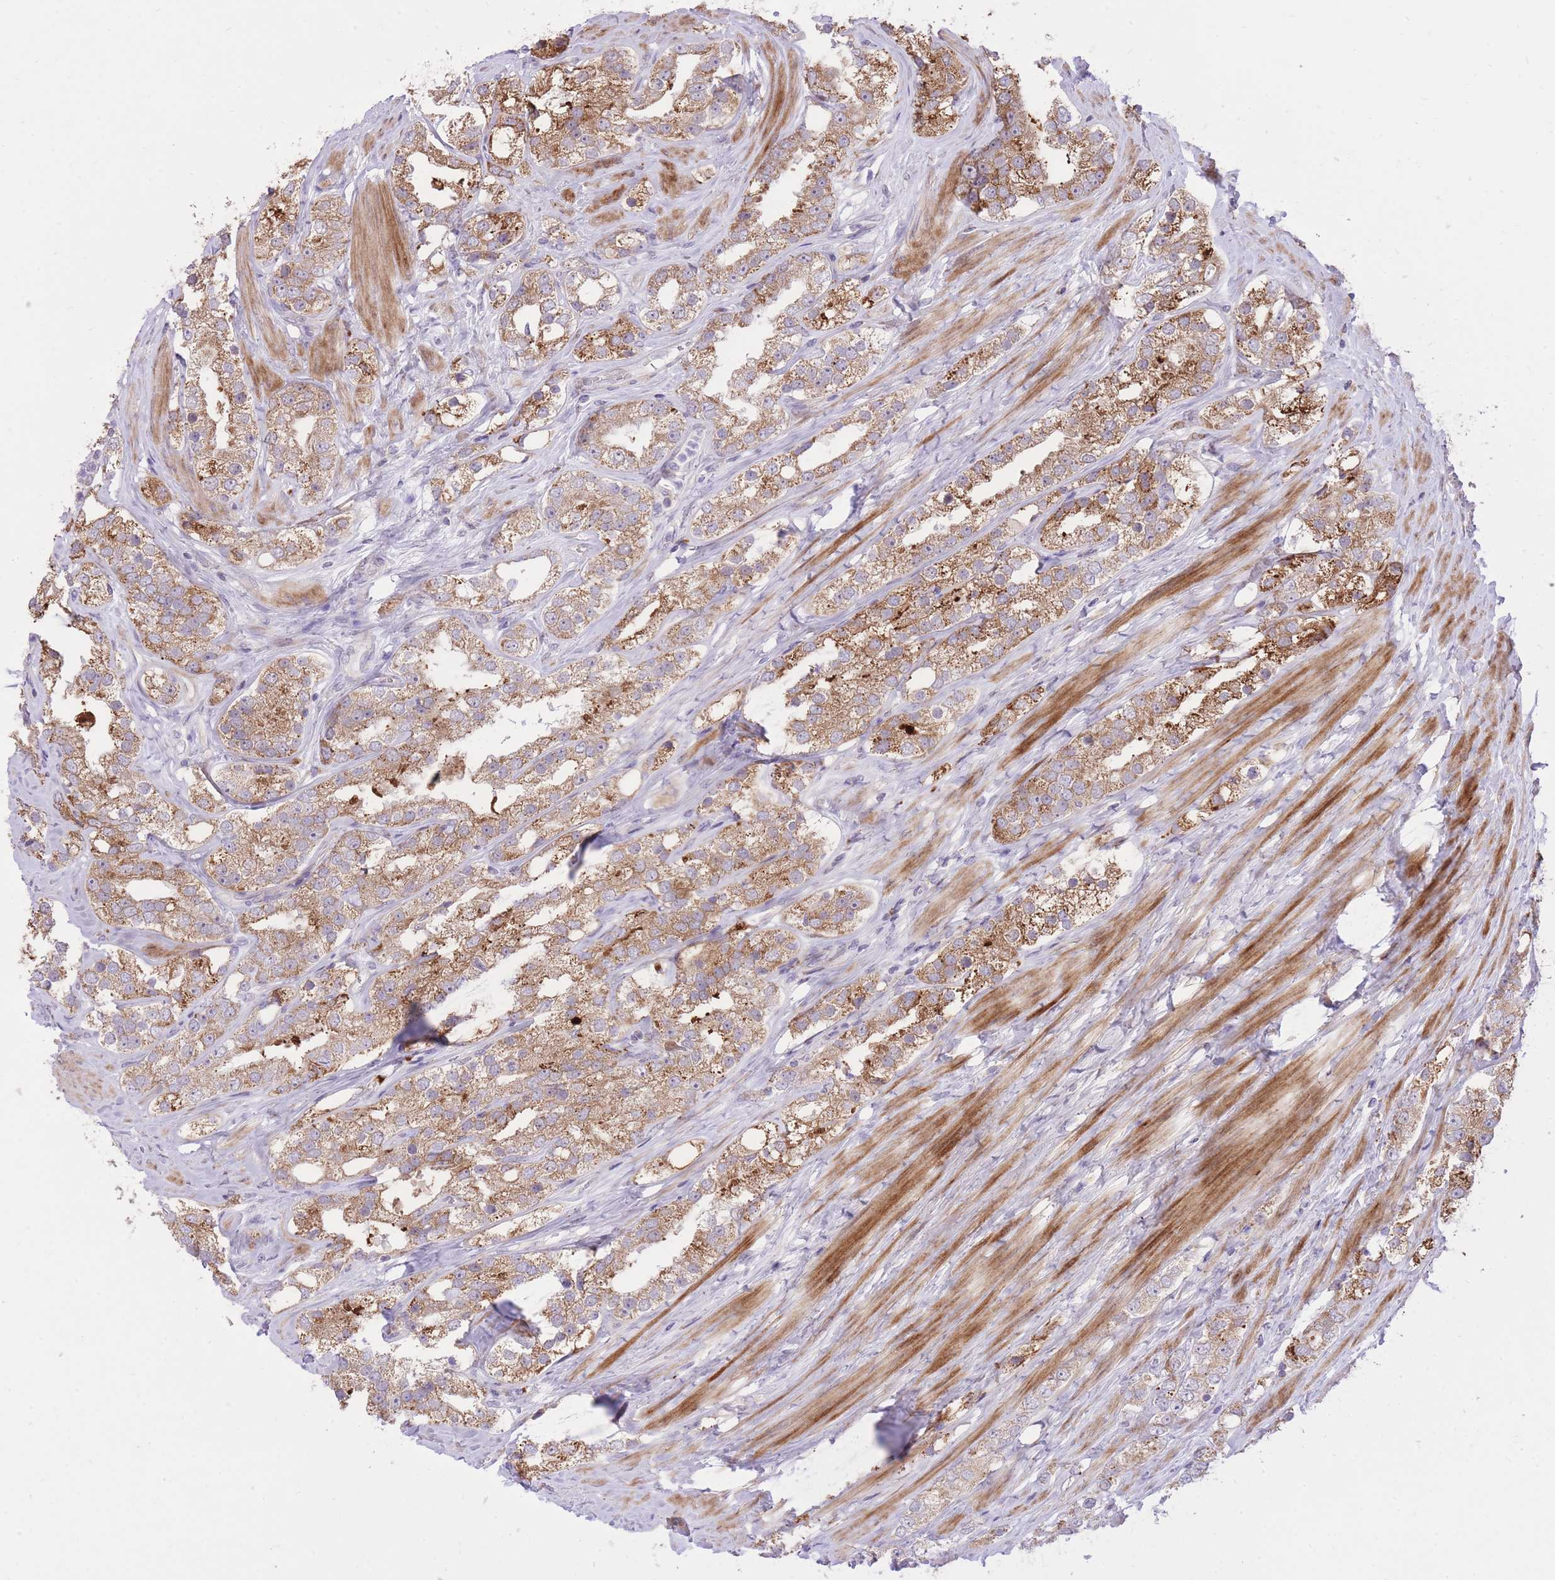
{"staining": {"intensity": "moderate", "quantity": ">75%", "location": "cytoplasmic/membranous"}, "tissue": "prostate cancer", "cell_type": "Tumor cells", "image_type": "cancer", "snomed": [{"axis": "morphology", "description": "Adenocarcinoma, NOS"}, {"axis": "topography", "description": "Prostate"}], "caption": "Protein staining of adenocarcinoma (prostate) tissue shows moderate cytoplasmic/membranous positivity in about >75% of tumor cells.", "gene": "SLC4A4", "patient": {"sex": "male", "age": 79}}